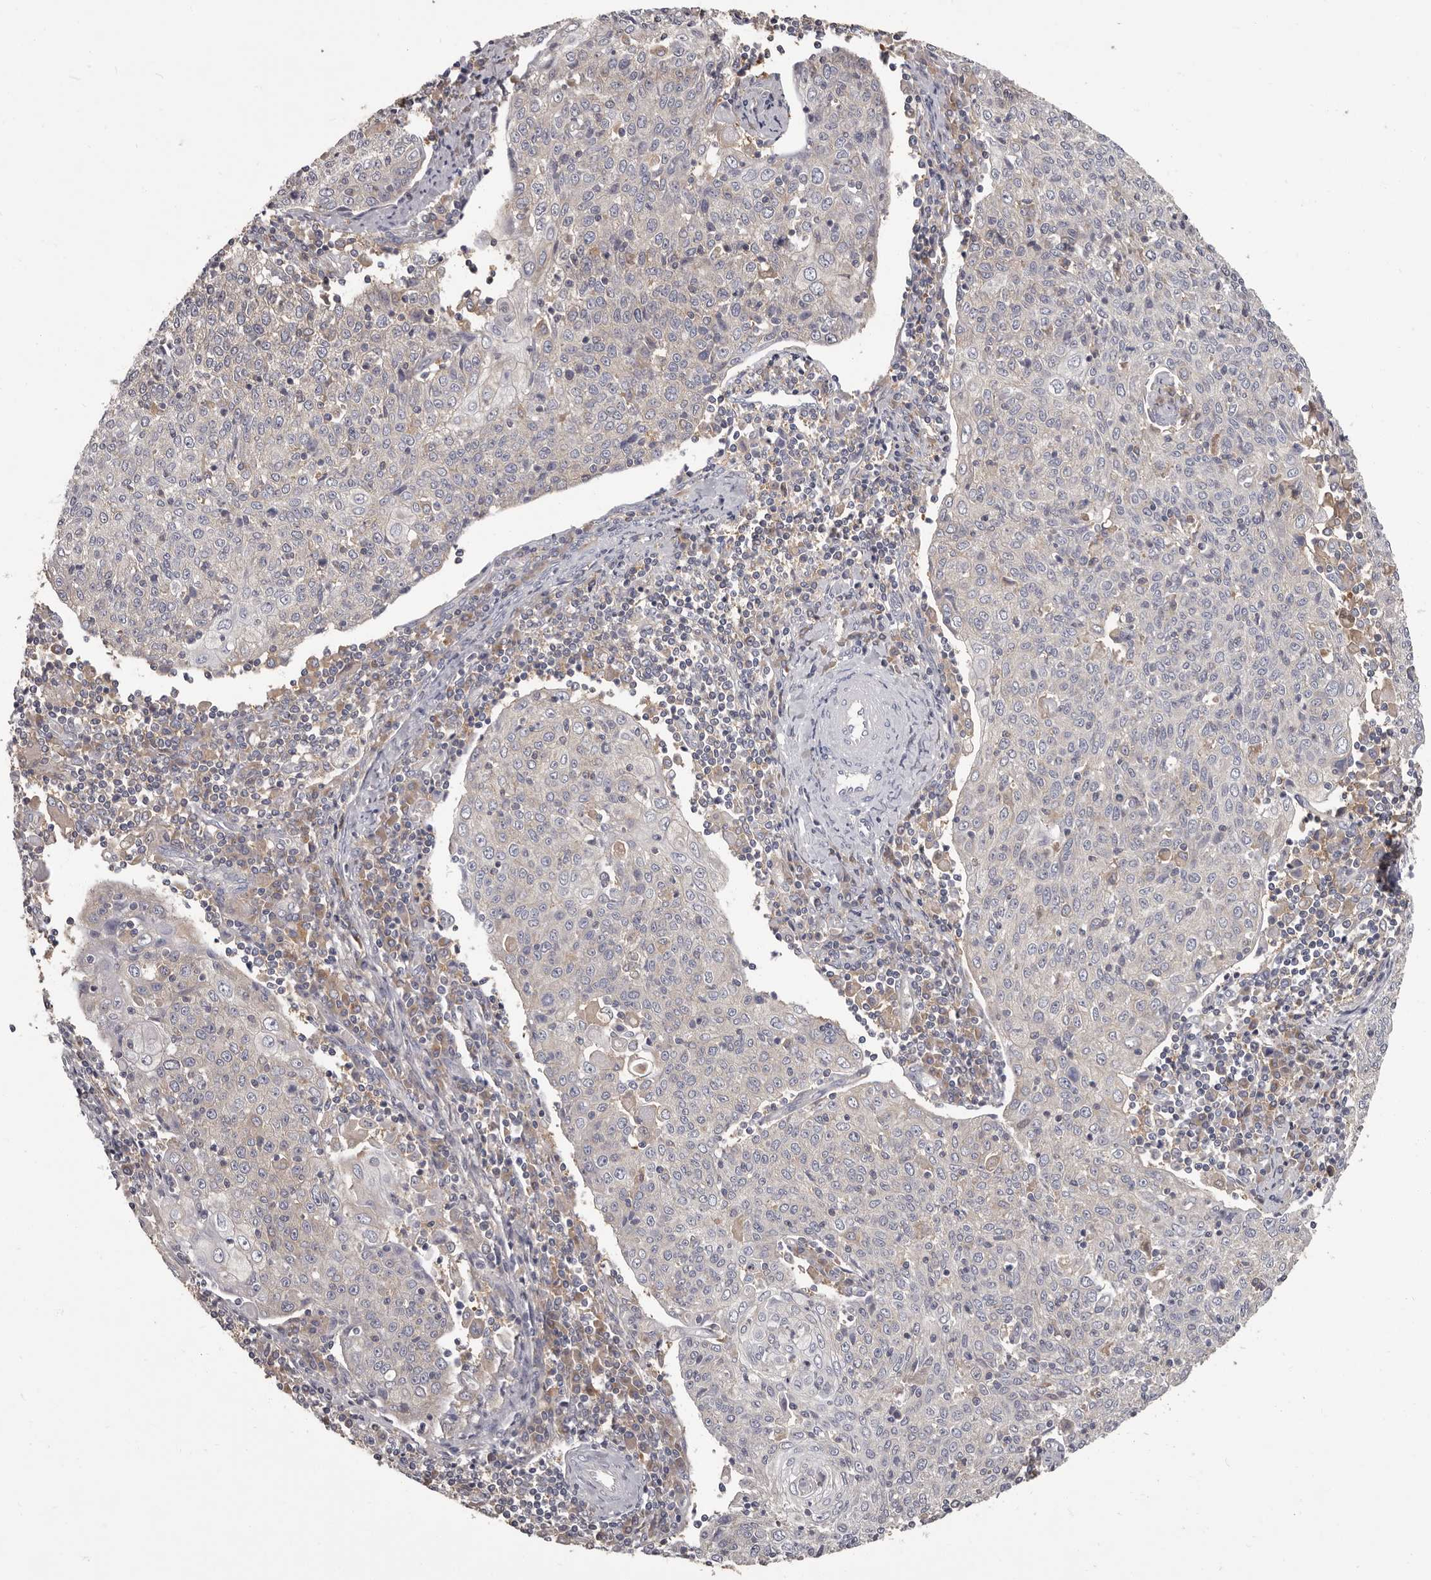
{"staining": {"intensity": "negative", "quantity": "none", "location": "none"}, "tissue": "cervical cancer", "cell_type": "Tumor cells", "image_type": "cancer", "snomed": [{"axis": "morphology", "description": "Squamous cell carcinoma, NOS"}, {"axis": "topography", "description": "Cervix"}], "caption": "Squamous cell carcinoma (cervical) was stained to show a protein in brown. There is no significant expression in tumor cells.", "gene": "APEH", "patient": {"sex": "female", "age": 48}}